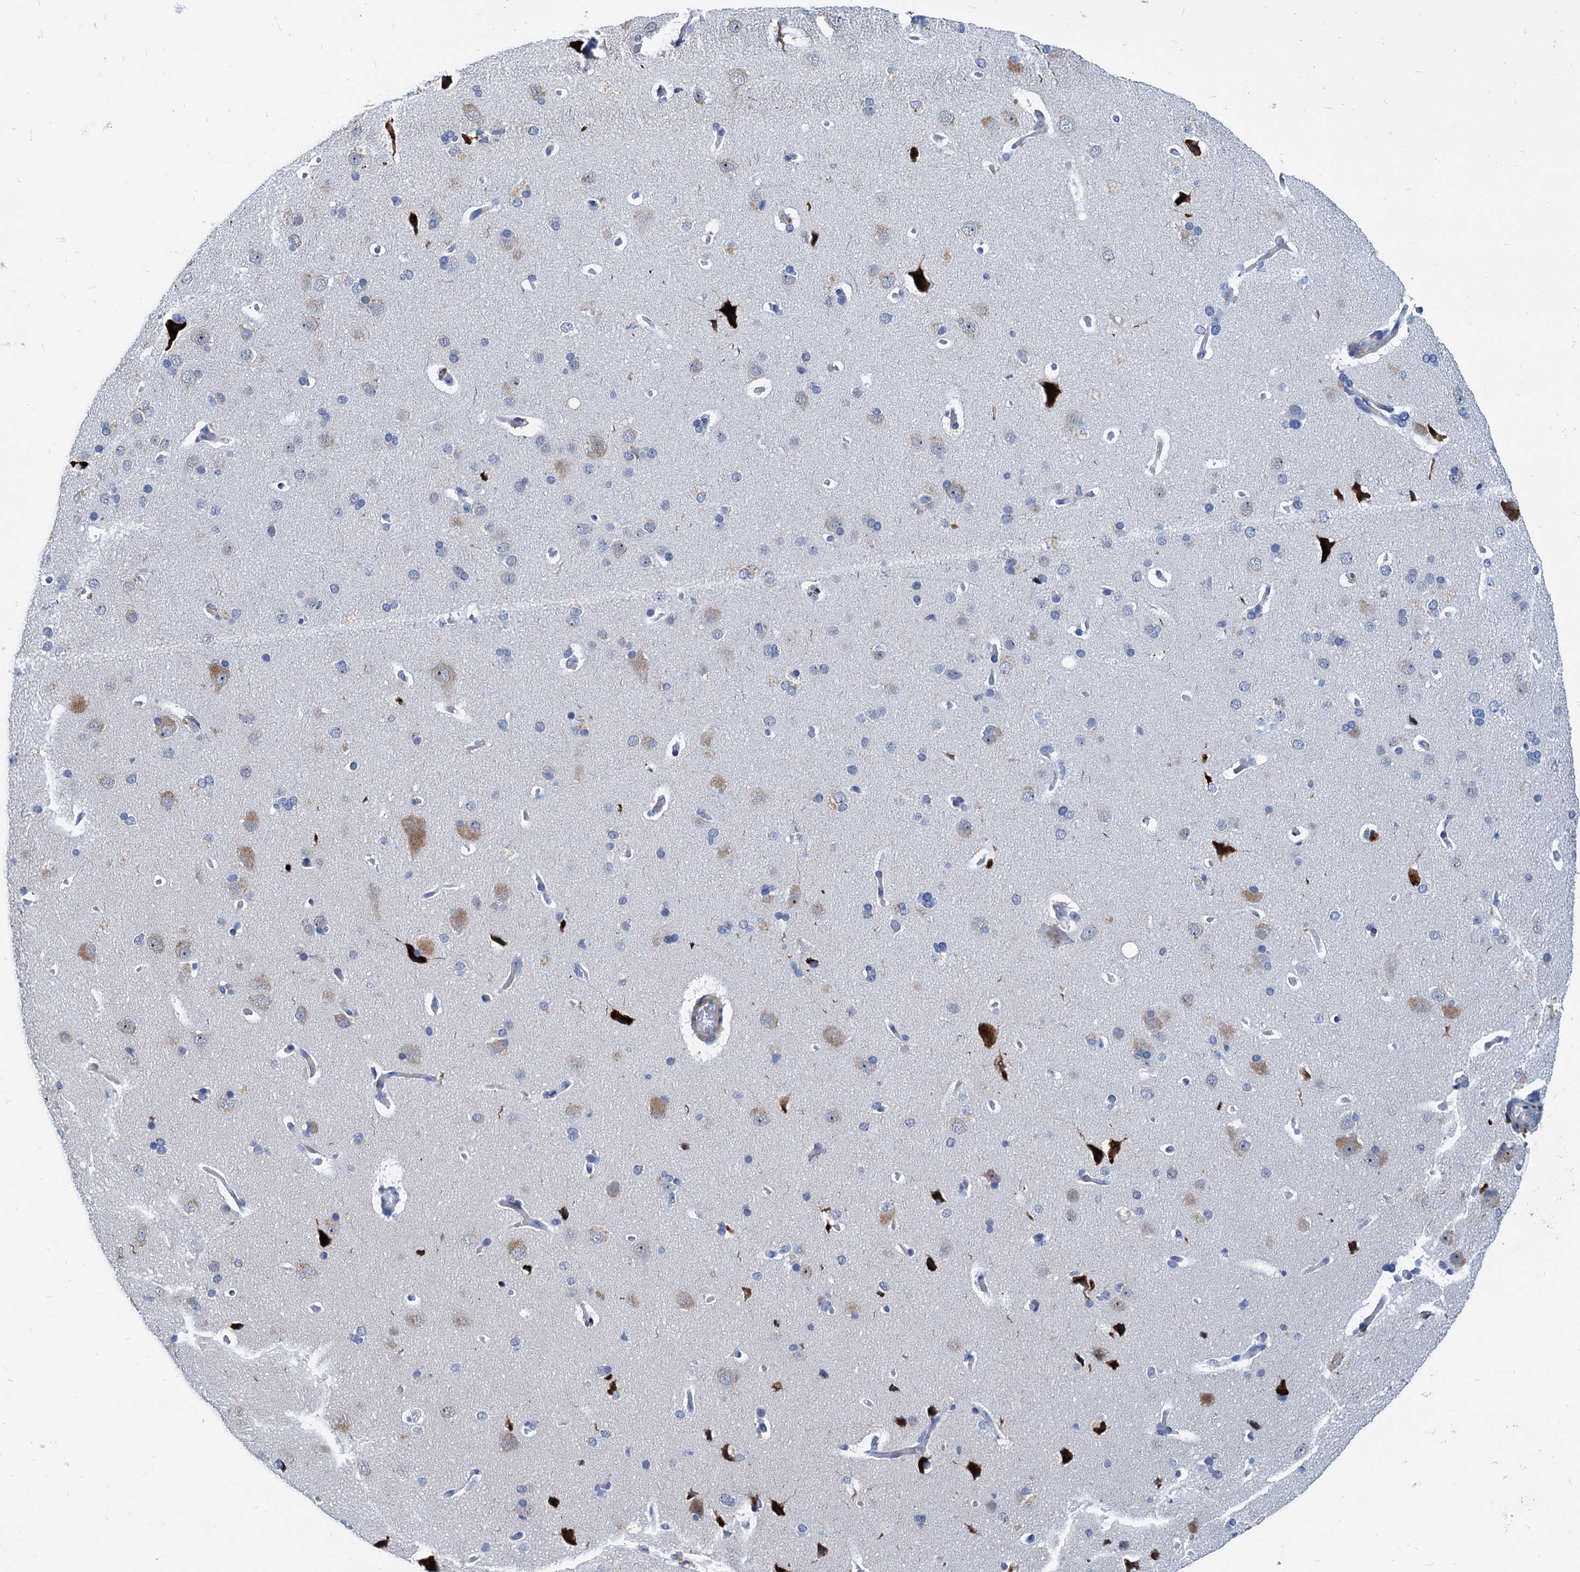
{"staining": {"intensity": "negative", "quantity": "none", "location": "none"}, "tissue": "cerebral cortex", "cell_type": "Endothelial cells", "image_type": "normal", "snomed": [{"axis": "morphology", "description": "Normal tissue, NOS"}, {"axis": "topography", "description": "Cerebral cortex"}], "caption": "High power microscopy photomicrograph of an immunohistochemistry histopathology image of benign cerebral cortex, revealing no significant expression in endothelial cells.", "gene": "HSF2", "patient": {"sex": "male", "age": 62}}